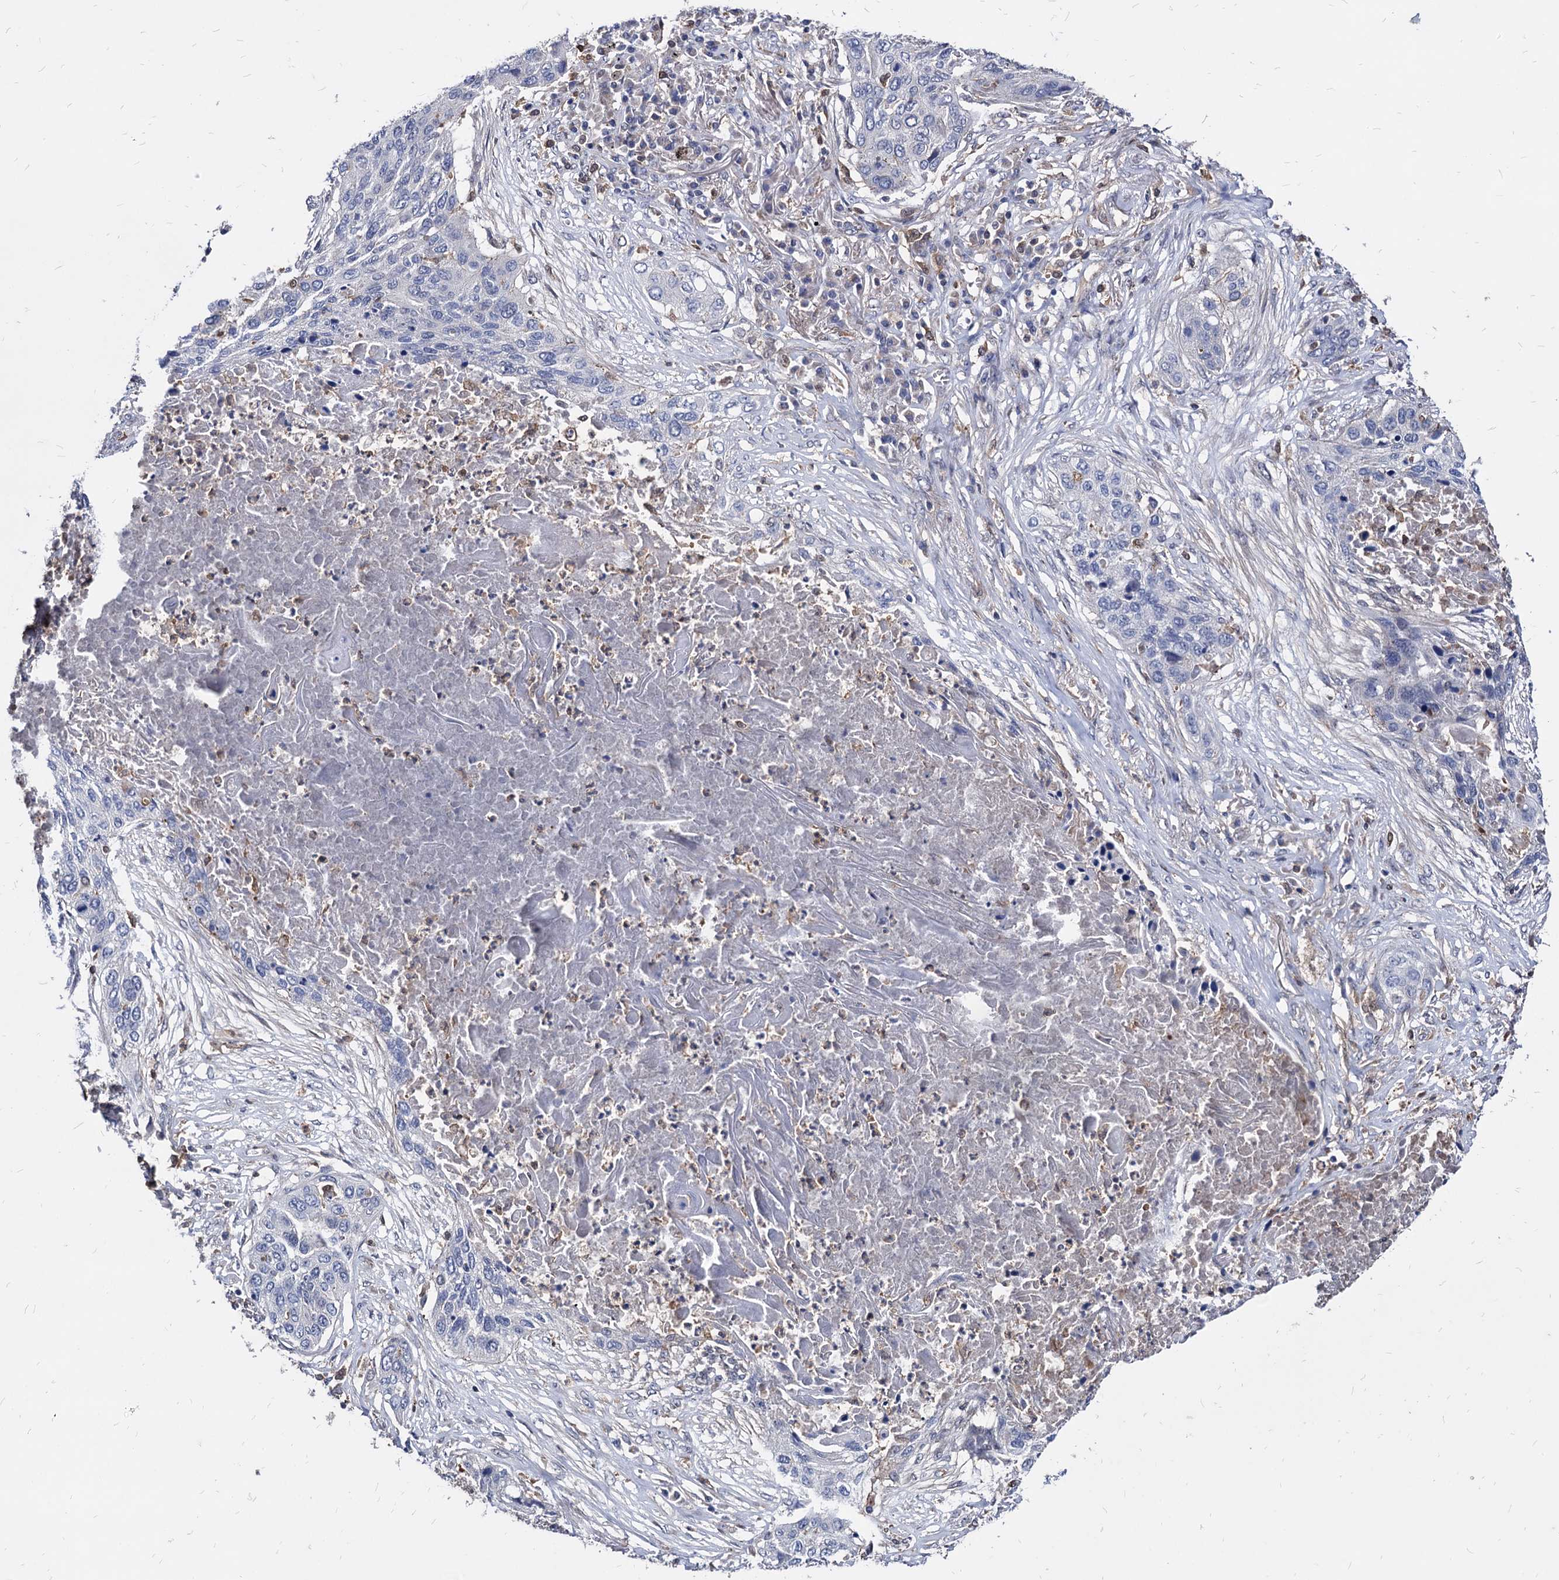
{"staining": {"intensity": "negative", "quantity": "none", "location": "none"}, "tissue": "lung cancer", "cell_type": "Tumor cells", "image_type": "cancer", "snomed": [{"axis": "morphology", "description": "Squamous cell carcinoma, NOS"}, {"axis": "topography", "description": "Lung"}], "caption": "Immunohistochemistry photomicrograph of human lung cancer stained for a protein (brown), which reveals no positivity in tumor cells.", "gene": "CPPED1", "patient": {"sex": "female", "age": 63}}